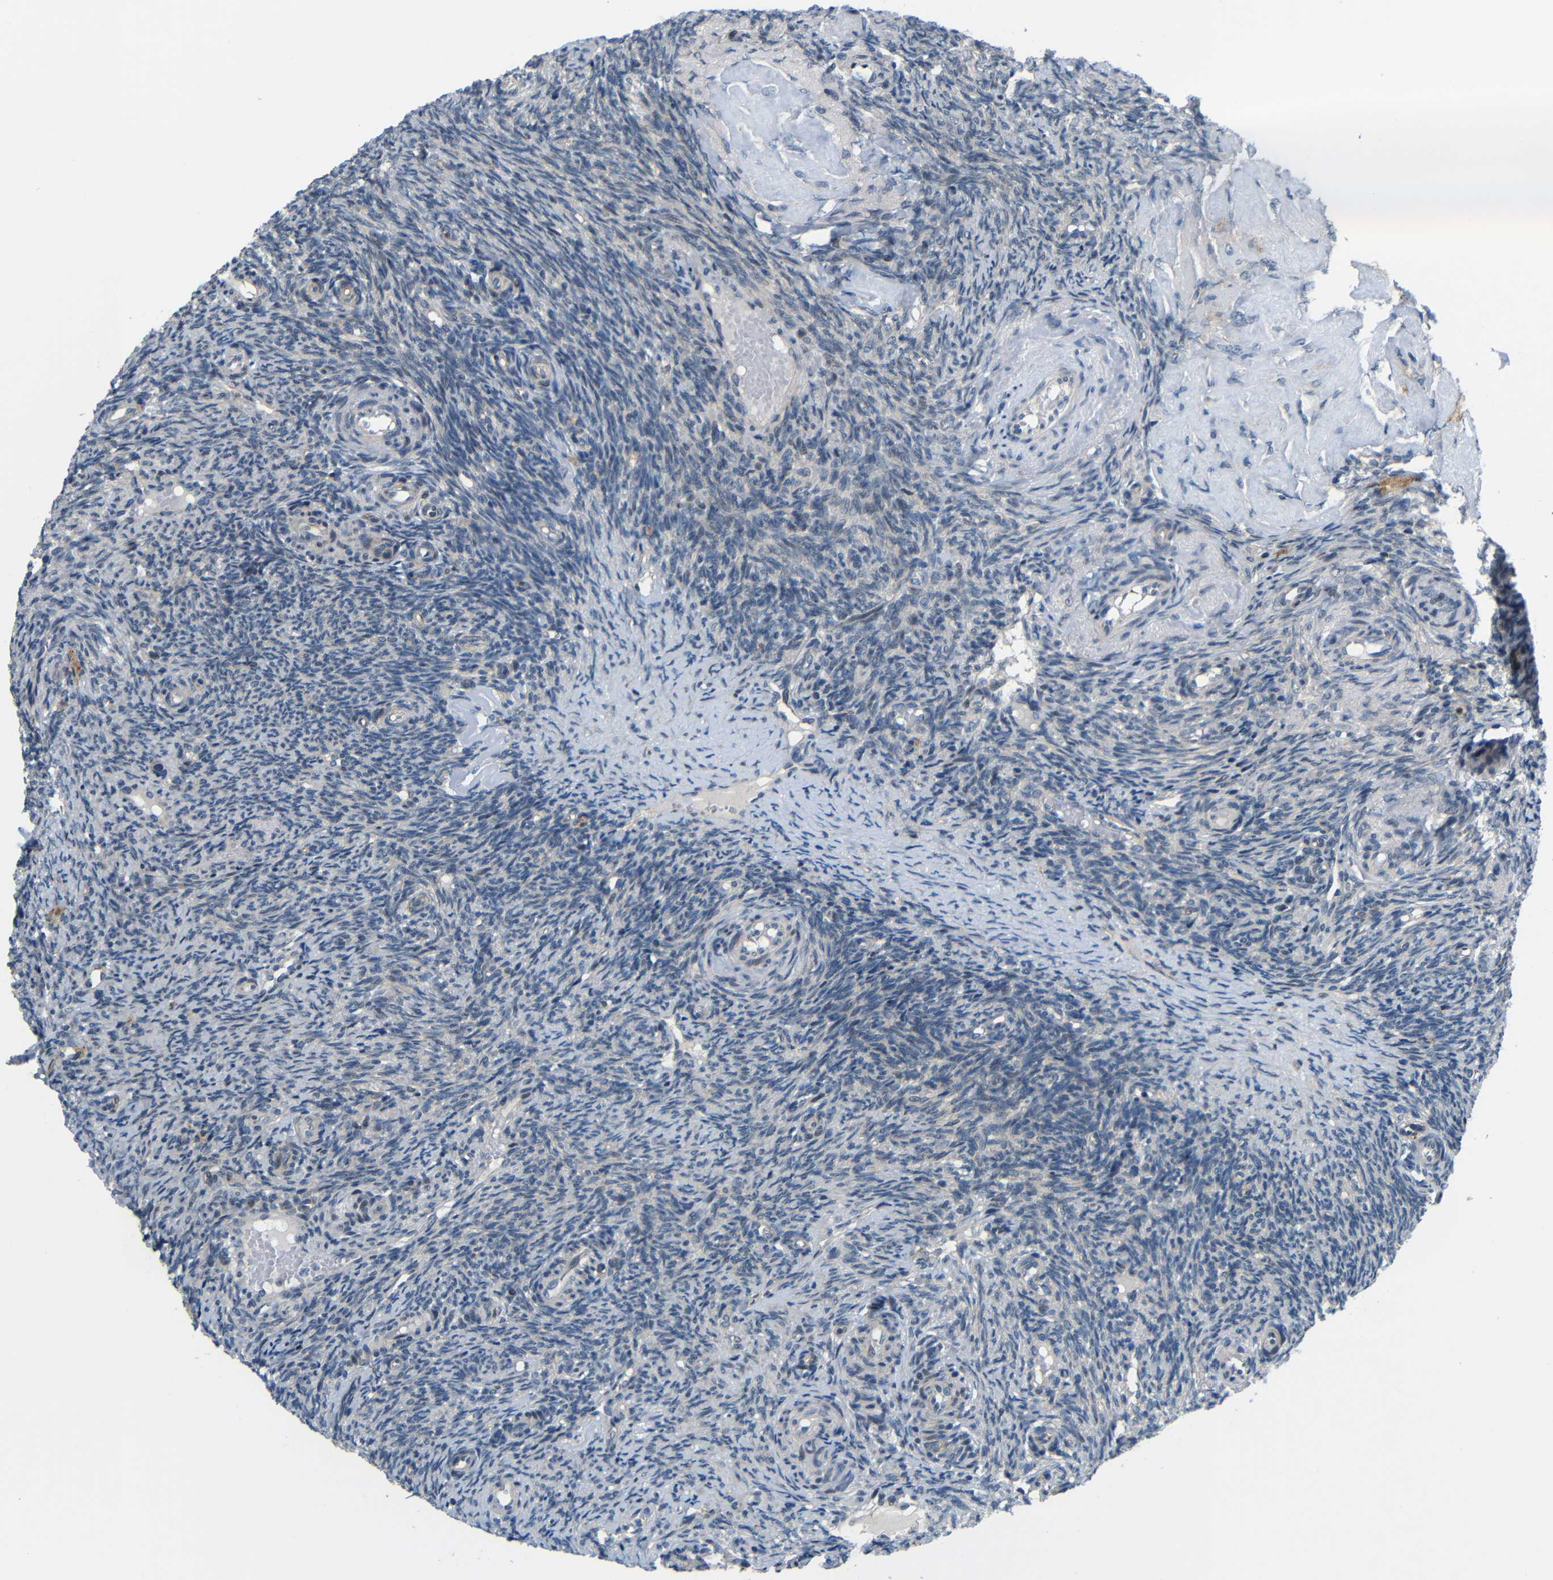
{"staining": {"intensity": "negative", "quantity": "none", "location": "none"}, "tissue": "ovary", "cell_type": "Ovarian stroma cells", "image_type": "normal", "snomed": [{"axis": "morphology", "description": "Normal tissue, NOS"}, {"axis": "topography", "description": "Ovary"}], "caption": "This is an immunohistochemistry (IHC) image of unremarkable ovary. There is no staining in ovarian stroma cells.", "gene": "SYDE1", "patient": {"sex": "female", "age": 41}}